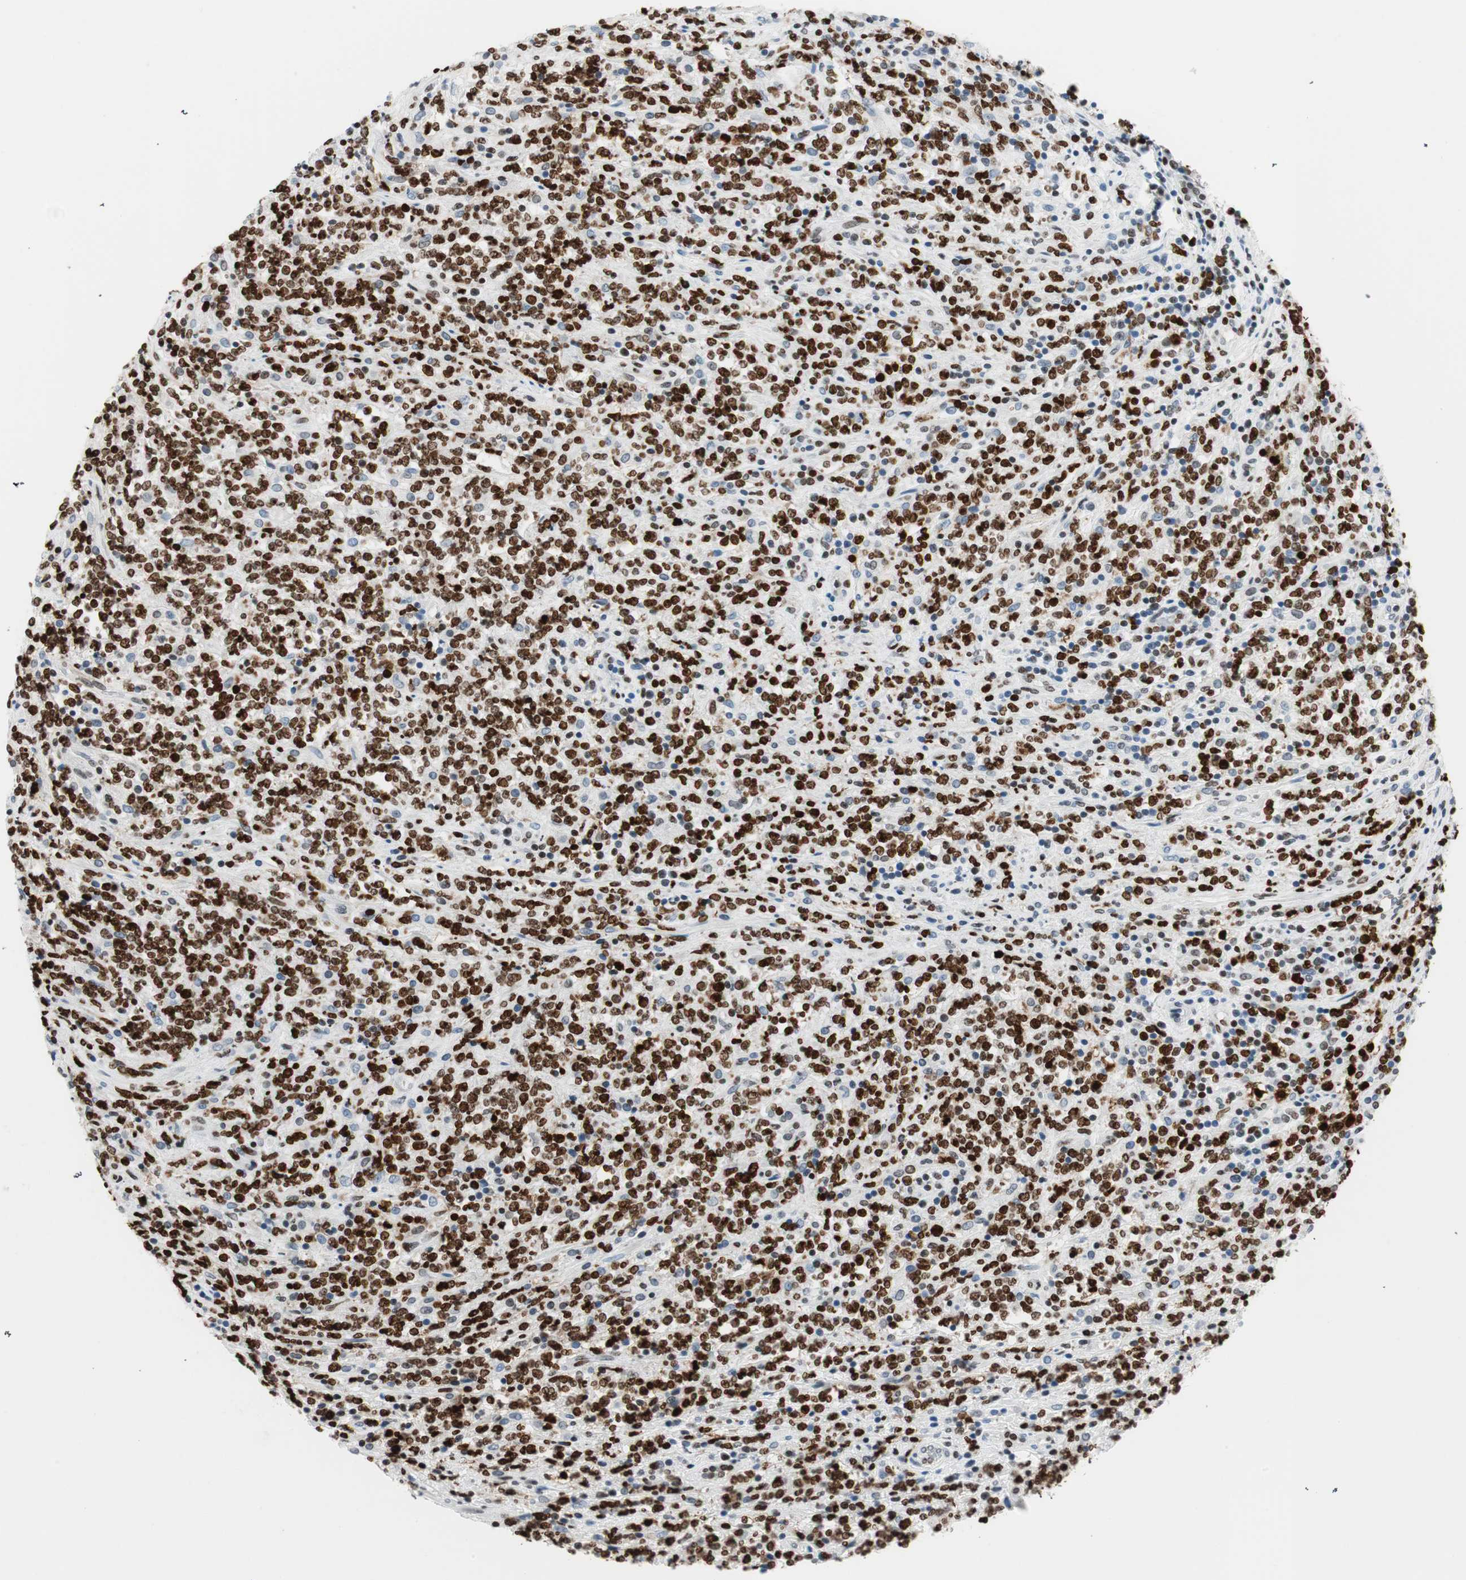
{"staining": {"intensity": "strong", "quantity": "25%-75%", "location": "nuclear"}, "tissue": "lymphoma", "cell_type": "Tumor cells", "image_type": "cancer", "snomed": [{"axis": "morphology", "description": "Malignant lymphoma, non-Hodgkin's type, High grade"}, {"axis": "topography", "description": "Soft tissue"}], "caption": "Lymphoma stained for a protein (brown) shows strong nuclear positive positivity in about 25%-75% of tumor cells.", "gene": "EZH2", "patient": {"sex": "male", "age": 18}}